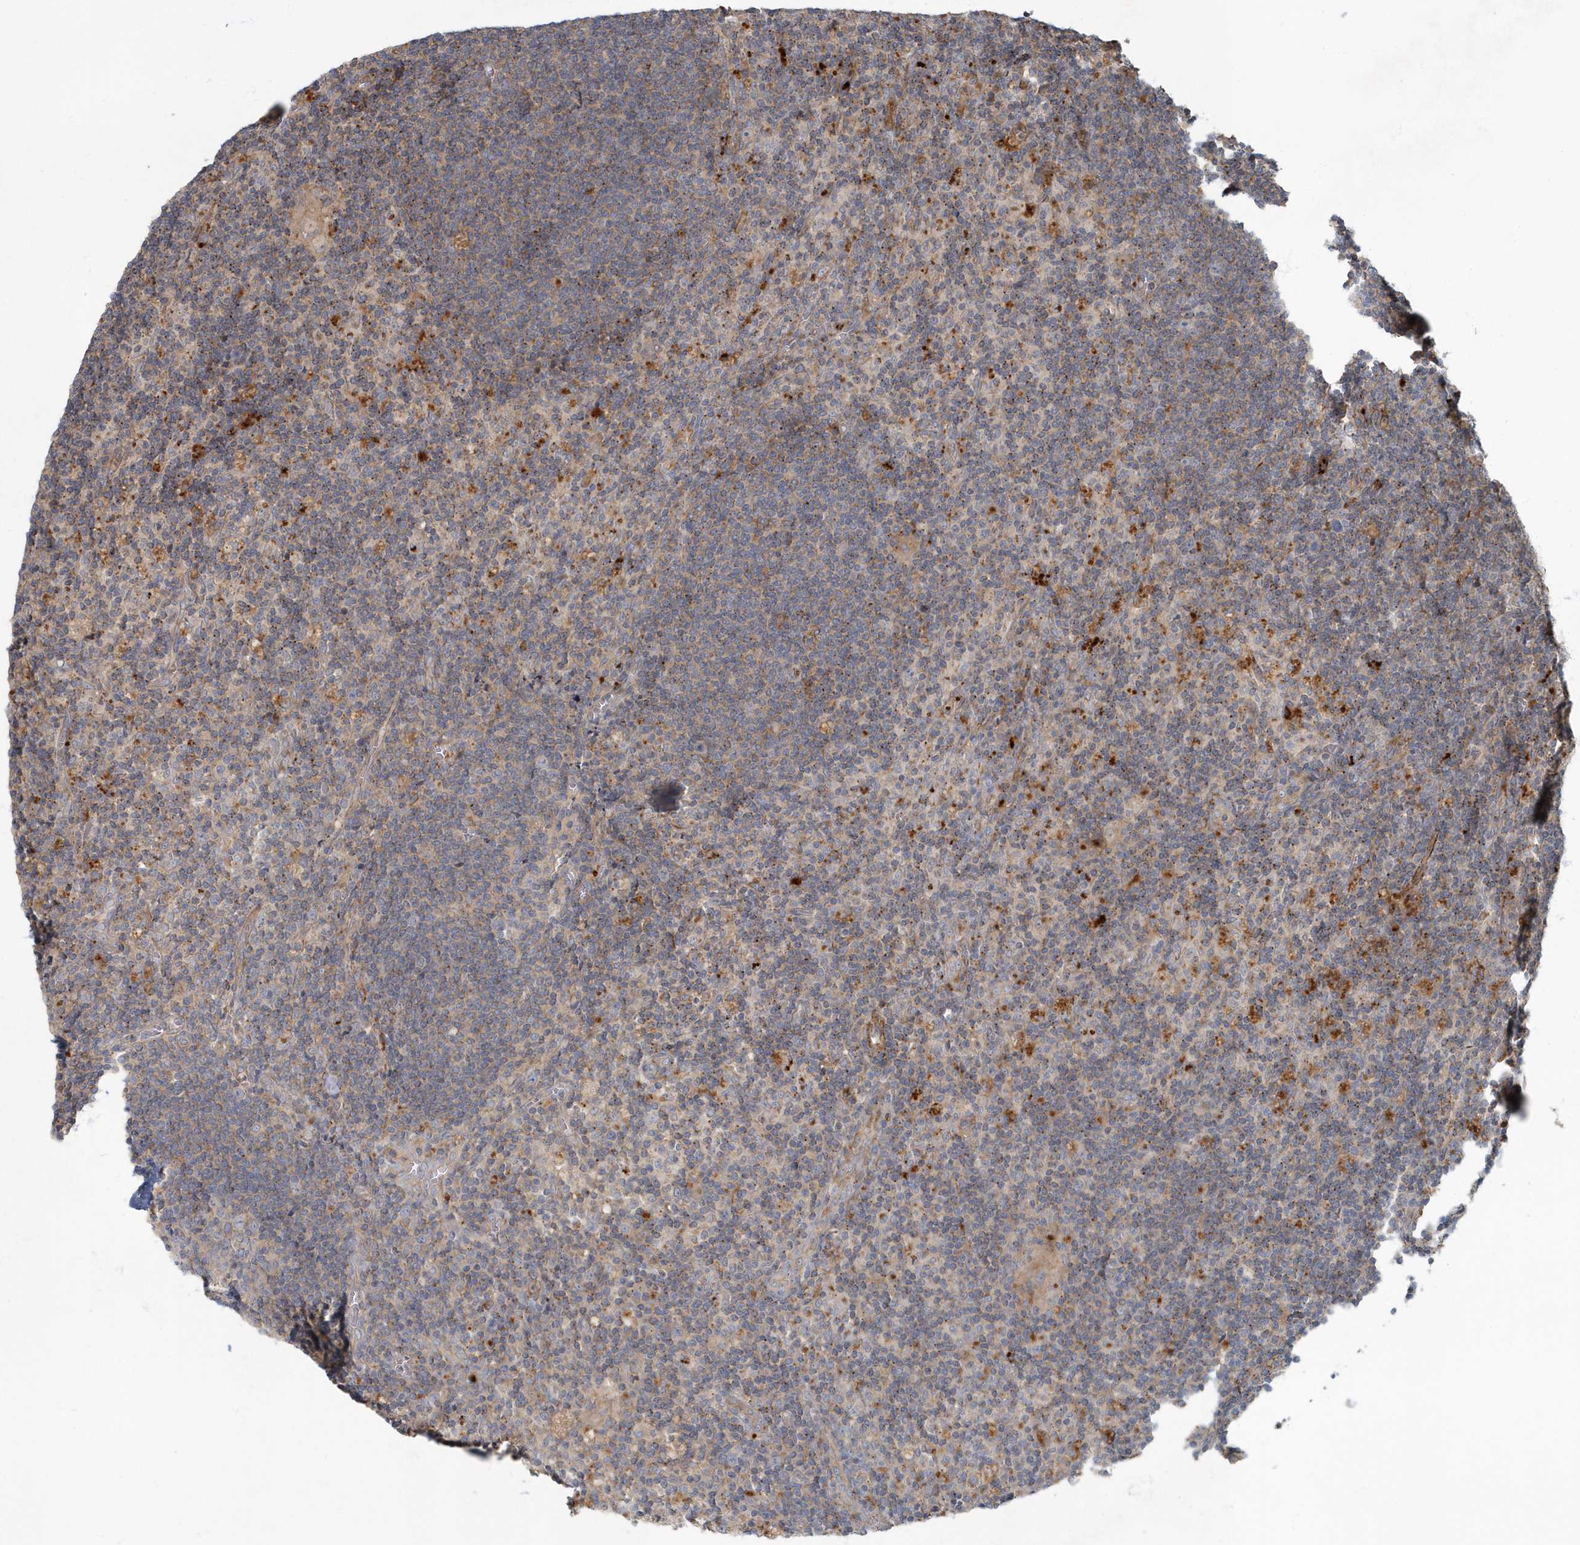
{"staining": {"intensity": "moderate", "quantity": "<25%", "location": "cytoplasmic/membranous"}, "tissue": "lymph node", "cell_type": "Germinal center cells", "image_type": "normal", "snomed": [{"axis": "morphology", "description": "Normal tissue, NOS"}, {"axis": "topography", "description": "Lymph node"}], "caption": "Moderate cytoplasmic/membranous staining for a protein is present in approximately <25% of germinal center cells of unremarkable lymph node using immunohistochemistry (IHC).", "gene": "ARHGEF38", "patient": {"sex": "male", "age": 69}}